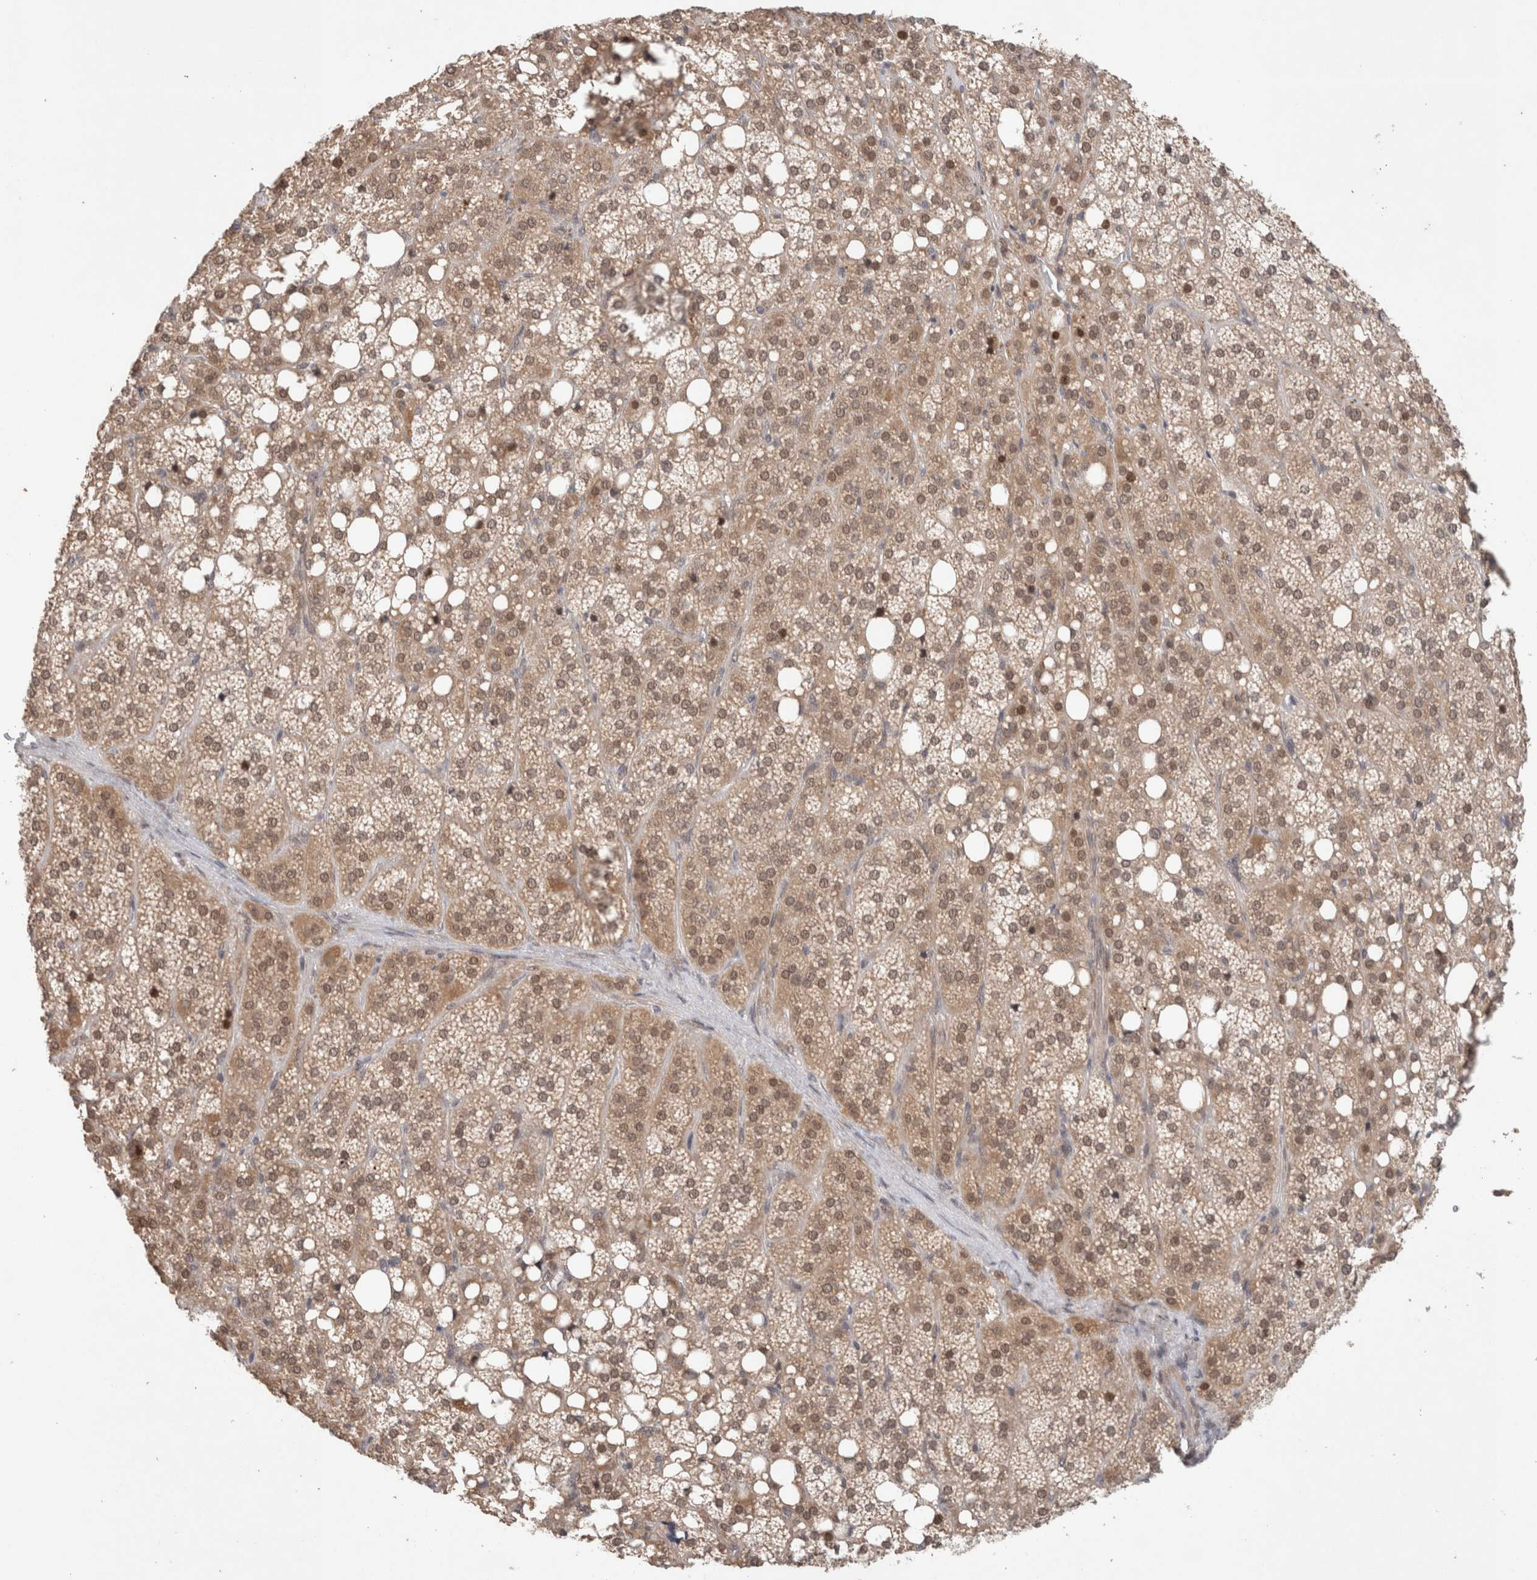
{"staining": {"intensity": "moderate", "quantity": ">75%", "location": "cytoplasmic/membranous,nuclear"}, "tissue": "adrenal gland", "cell_type": "Glandular cells", "image_type": "normal", "snomed": [{"axis": "morphology", "description": "Normal tissue, NOS"}, {"axis": "topography", "description": "Adrenal gland"}], "caption": "Unremarkable adrenal gland was stained to show a protein in brown. There is medium levels of moderate cytoplasmic/membranous,nuclear positivity in approximately >75% of glandular cells. (brown staining indicates protein expression, while blue staining denotes nuclei).", "gene": "SYDE2", "patient": {"sex": "female", "age": 59}}